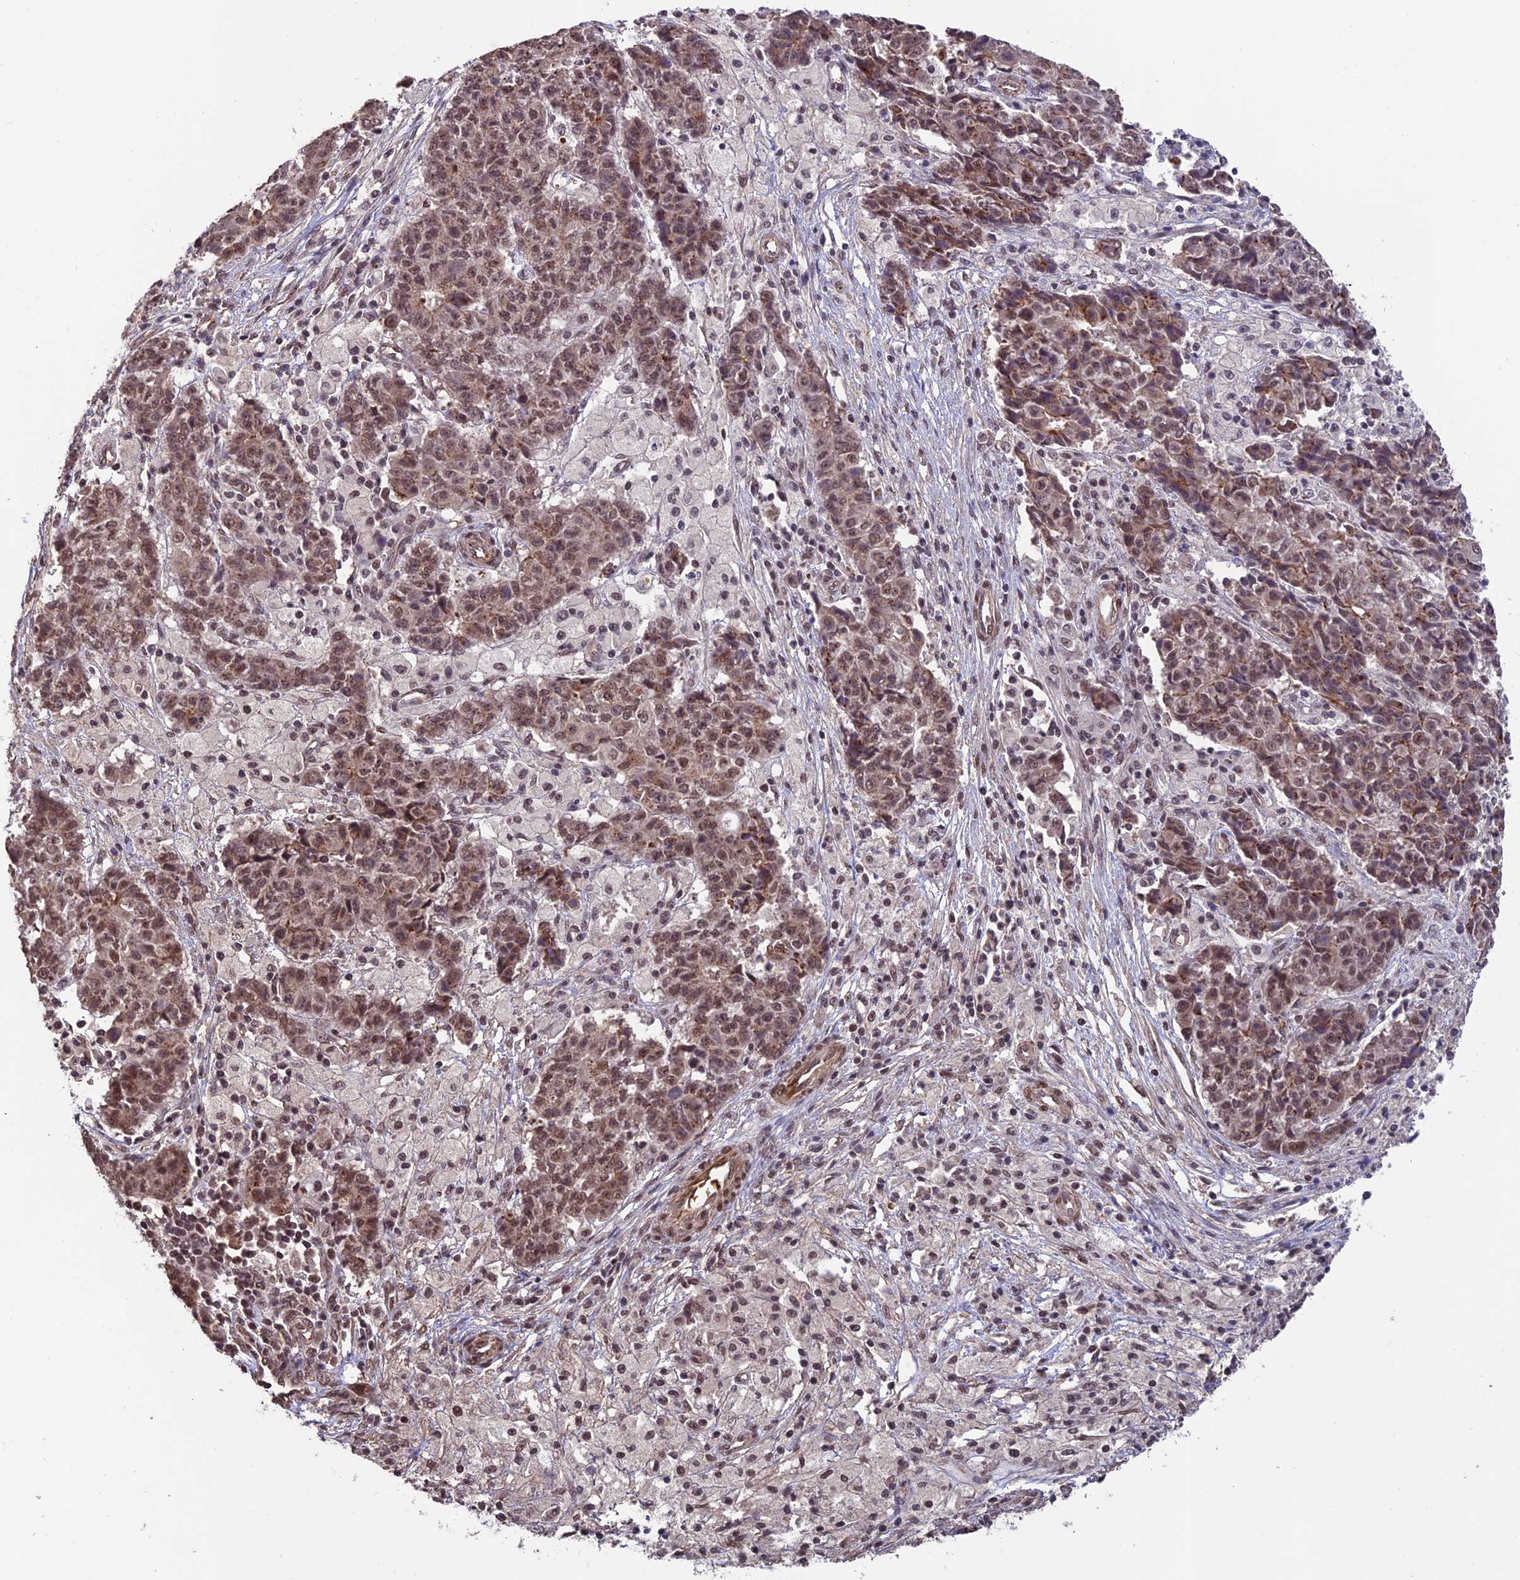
{"staining": {"intensity": "moderate", "quantity": ">75%", "location": "cytoplasmic/membranous,nuclear"}, "tissue": "ovarian cancer", "cell_type": "Tumor cells", "image_type": "cancer", "snomed": [{"axis": "morphology", "description": "Carcinoma, endometroid"}, {"axis": "topography", "description": "Ovary"}], "caption": "Tumor cells reveal medium levels of moderate cytoplasmic/membranous and nuclear positivity in about >75% of cells in ovarian endometroid carcinoma.", "gene": "CABIN1", "patient": {"sex": "female", "age": 42}}